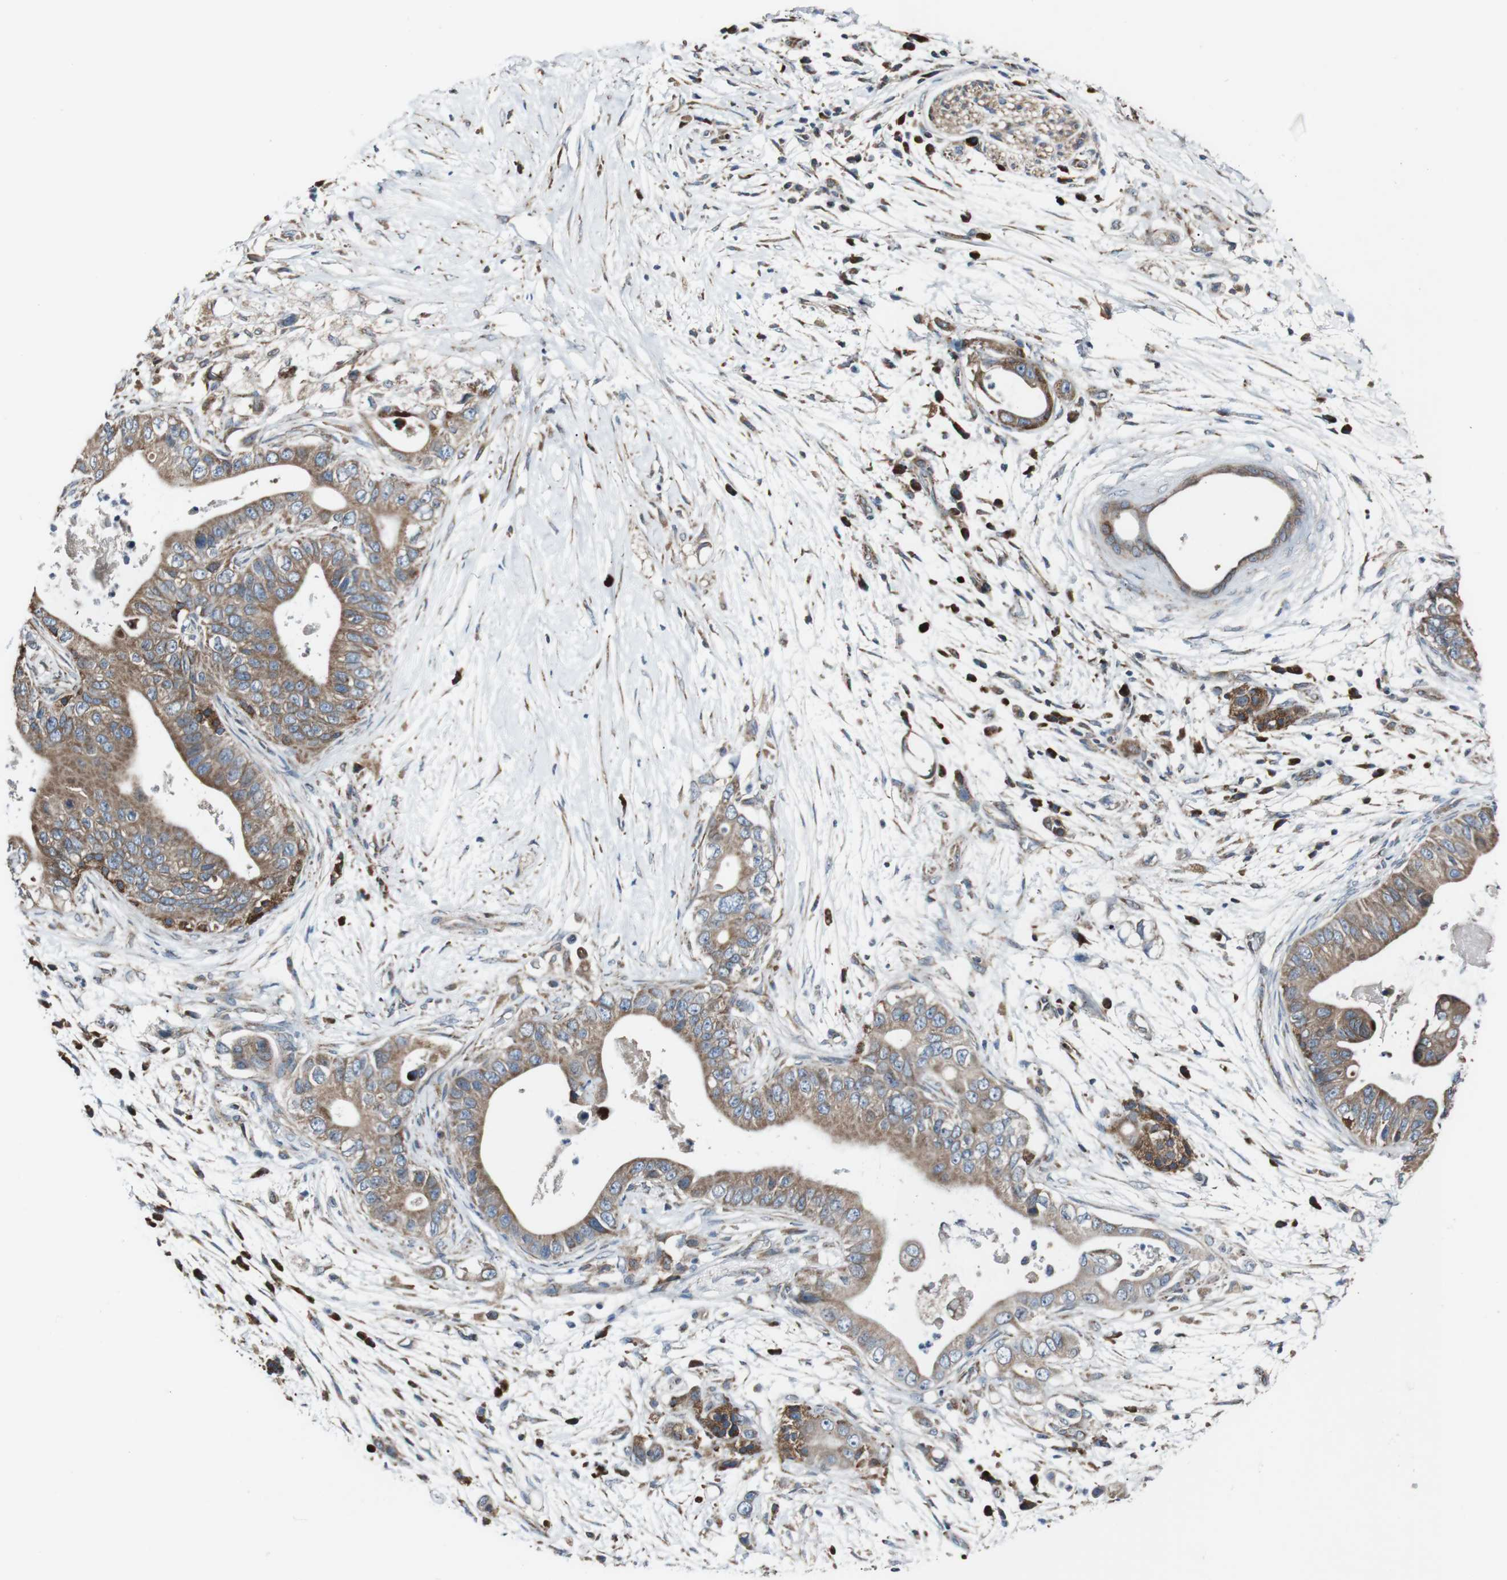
{"staining": {"intensity": "moderate", "quantity": ">75%", "location": "cytoplasmic/membranous"}, "tissue": "pancreatic cancer", "cell_type": "Tumor cells", "image_type": "cancer", "snomed": [{"axis": "morphology", "description": "Adenocarcinoma, NOS"}, {"axis": "topography", "description": "Pancreas"}], "caption": "Adenocarcinoma (pancreatic) tissue demonstrates moderate cytoplasmic/membranous positivity in about >75% of tumor cells (DAB IHC with brightfield microscopy, high magnification).", "gene": "CISD2", "patient": {"sex": "male", "age": 77}}